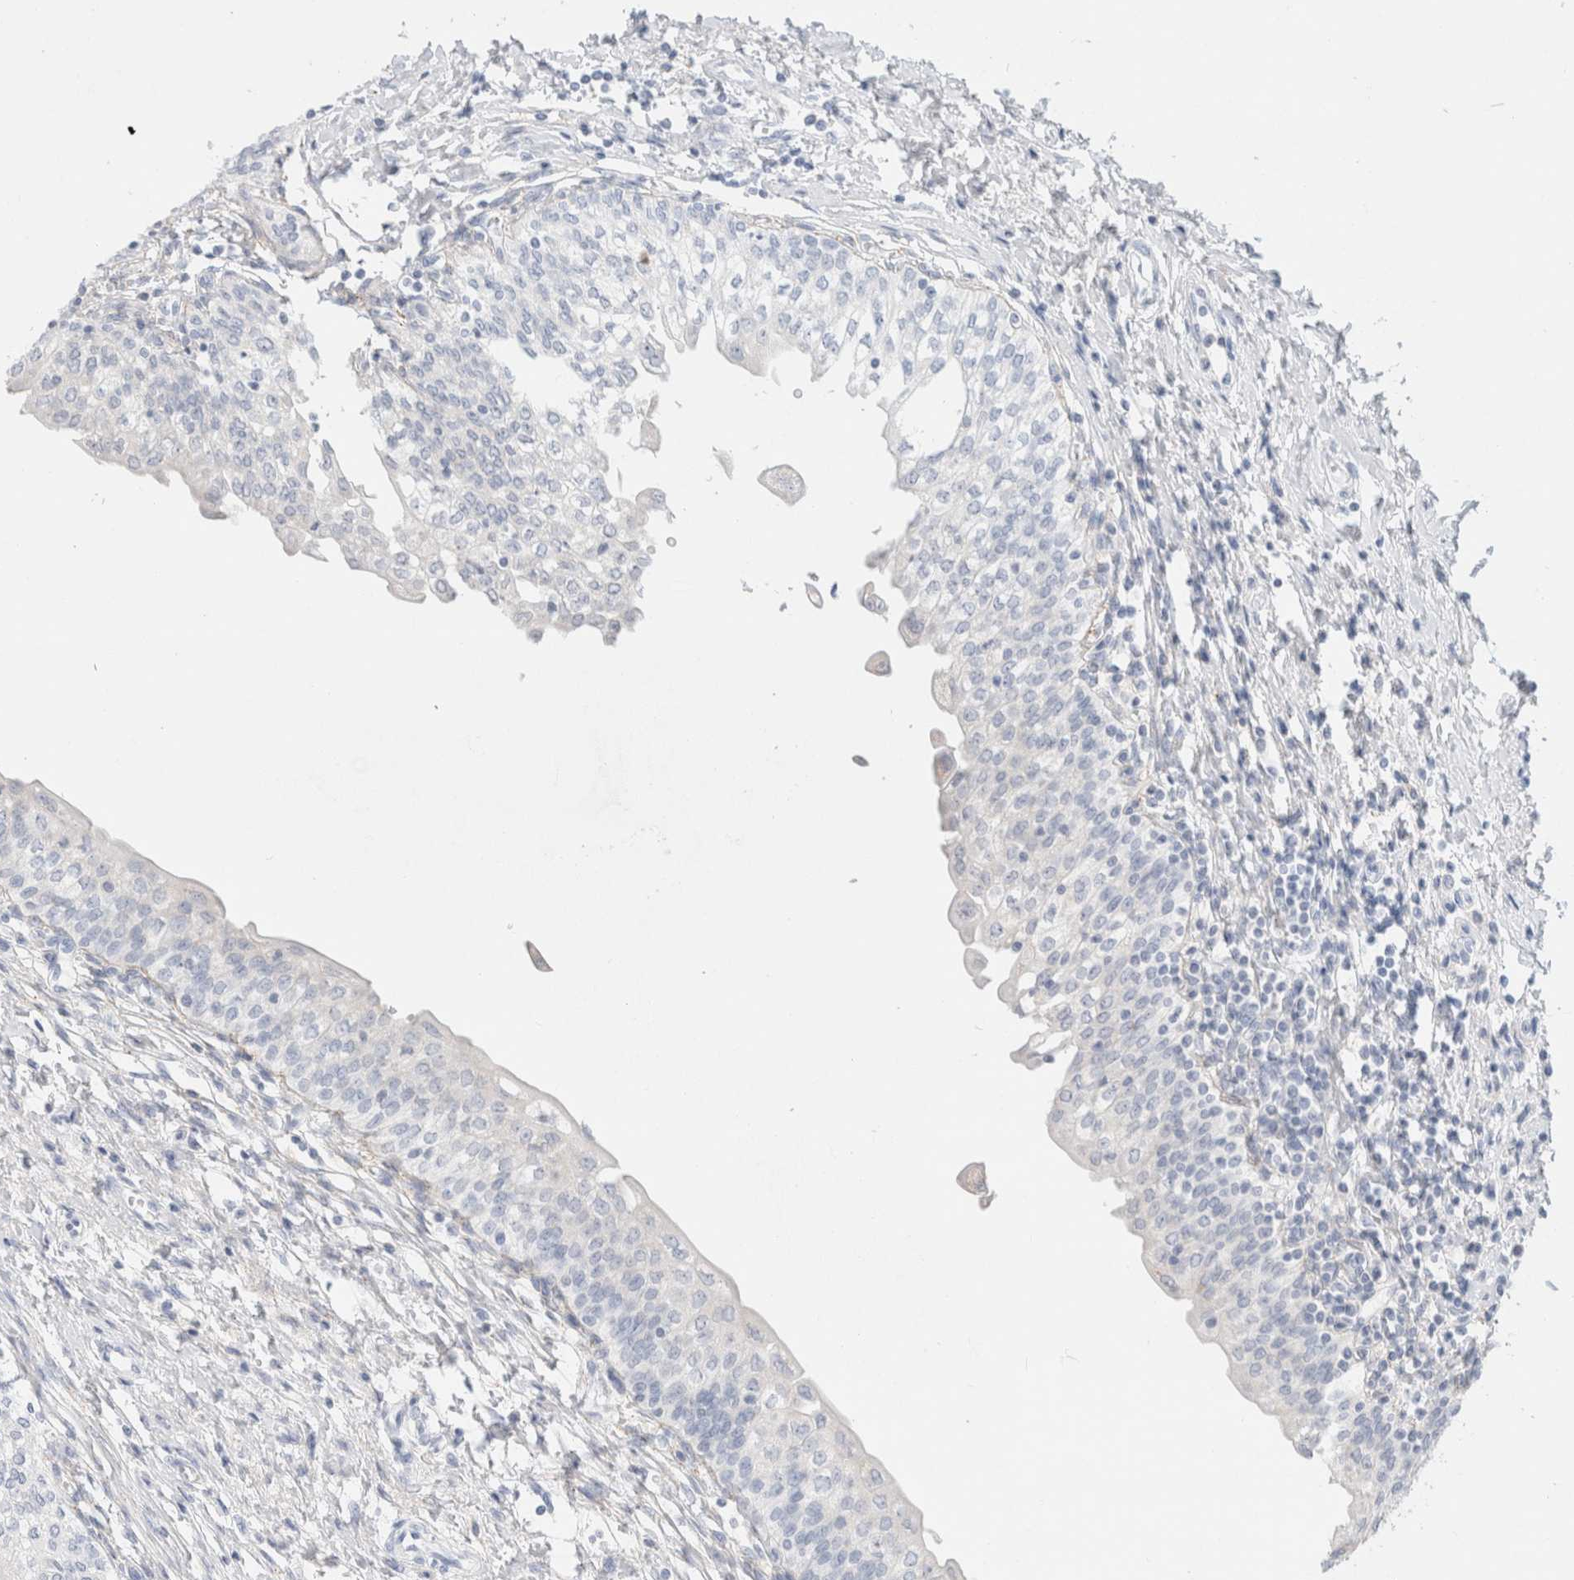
{"staining": {"intensity": "negative", "quantity": "none", "location": "none"}, "tissue": "urinary bladder", "cell_type": "Urothelial cells", "image_type": "normal", "snomed": [{"axis": "morphology", "description": "Normal tissue, NOS"}, {"axis": "topography", "description": "Urinary bladder"}], "caption": "Immunohistochemistry histopathology image of normal urinary bladder: urinary bladder stained with DAB shows no significant protein expression in urothelial cells. The staining is performed using DAB brown chromogen with nuclei counter-stained in using hematoxylin.", "gene": "CPQ", "patient": {"sex": "male", "age": 55}}